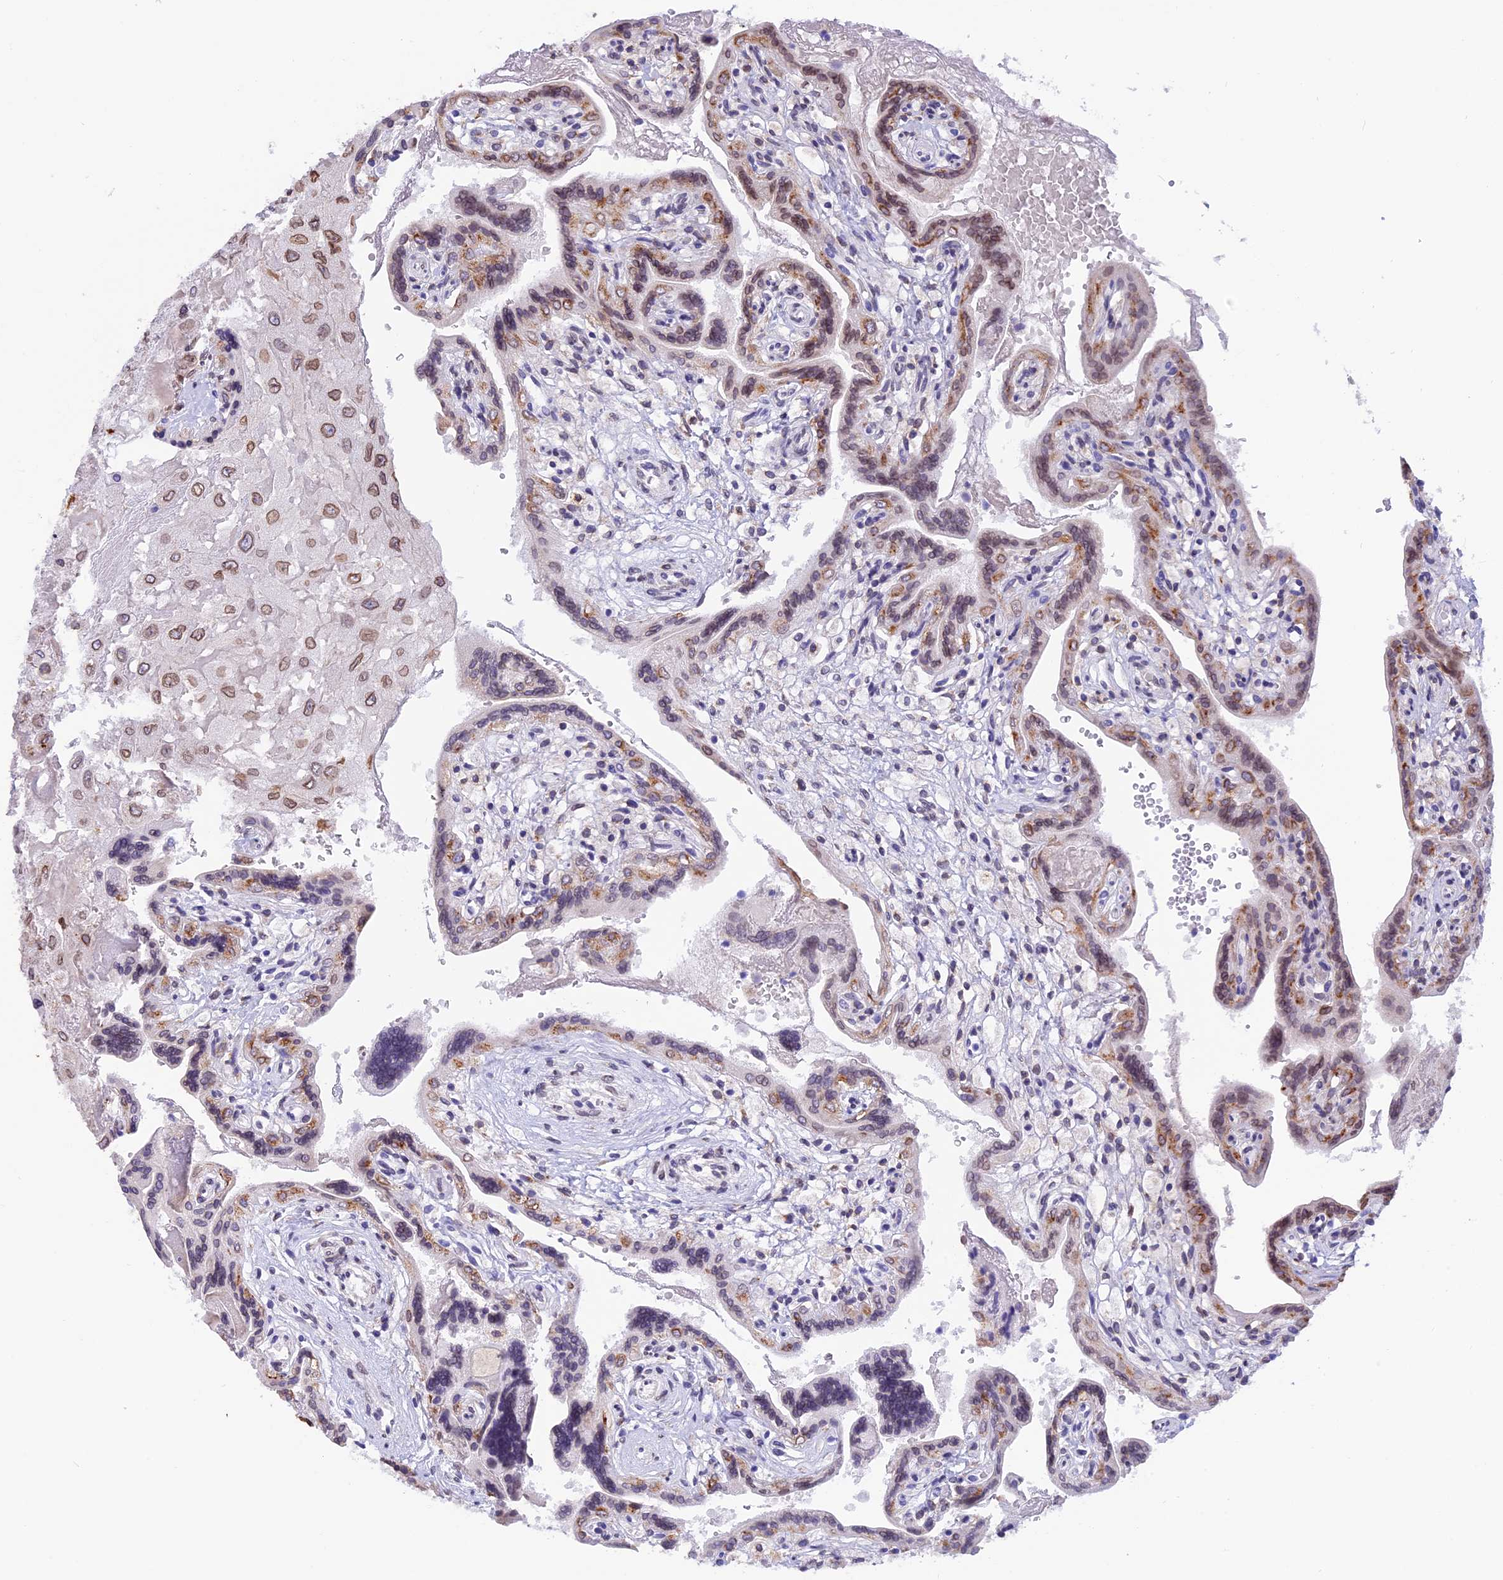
{"staining": {"intensity": "moderate", "quantity": ">75%", "location": "cytoplasmic/membranous,nuclear"}, "tissue": "placenta", "cell_type": "Decidual cells", "image_type": "normal", "snomed": [{"axis": "morphology", "description": "Normal tissue, NOS"}, {"axis": "topography", "description": "Placenta"}], "caption": "IHC image of normal placenta stained for a protein (brown), which reveals medium levels of moderate cytoplasmic/membranous,nuclear staining in approximately >75% of decidual cells.", "gene": "TMPRSS7", "patient": {"sex": "female", "age": 37}}